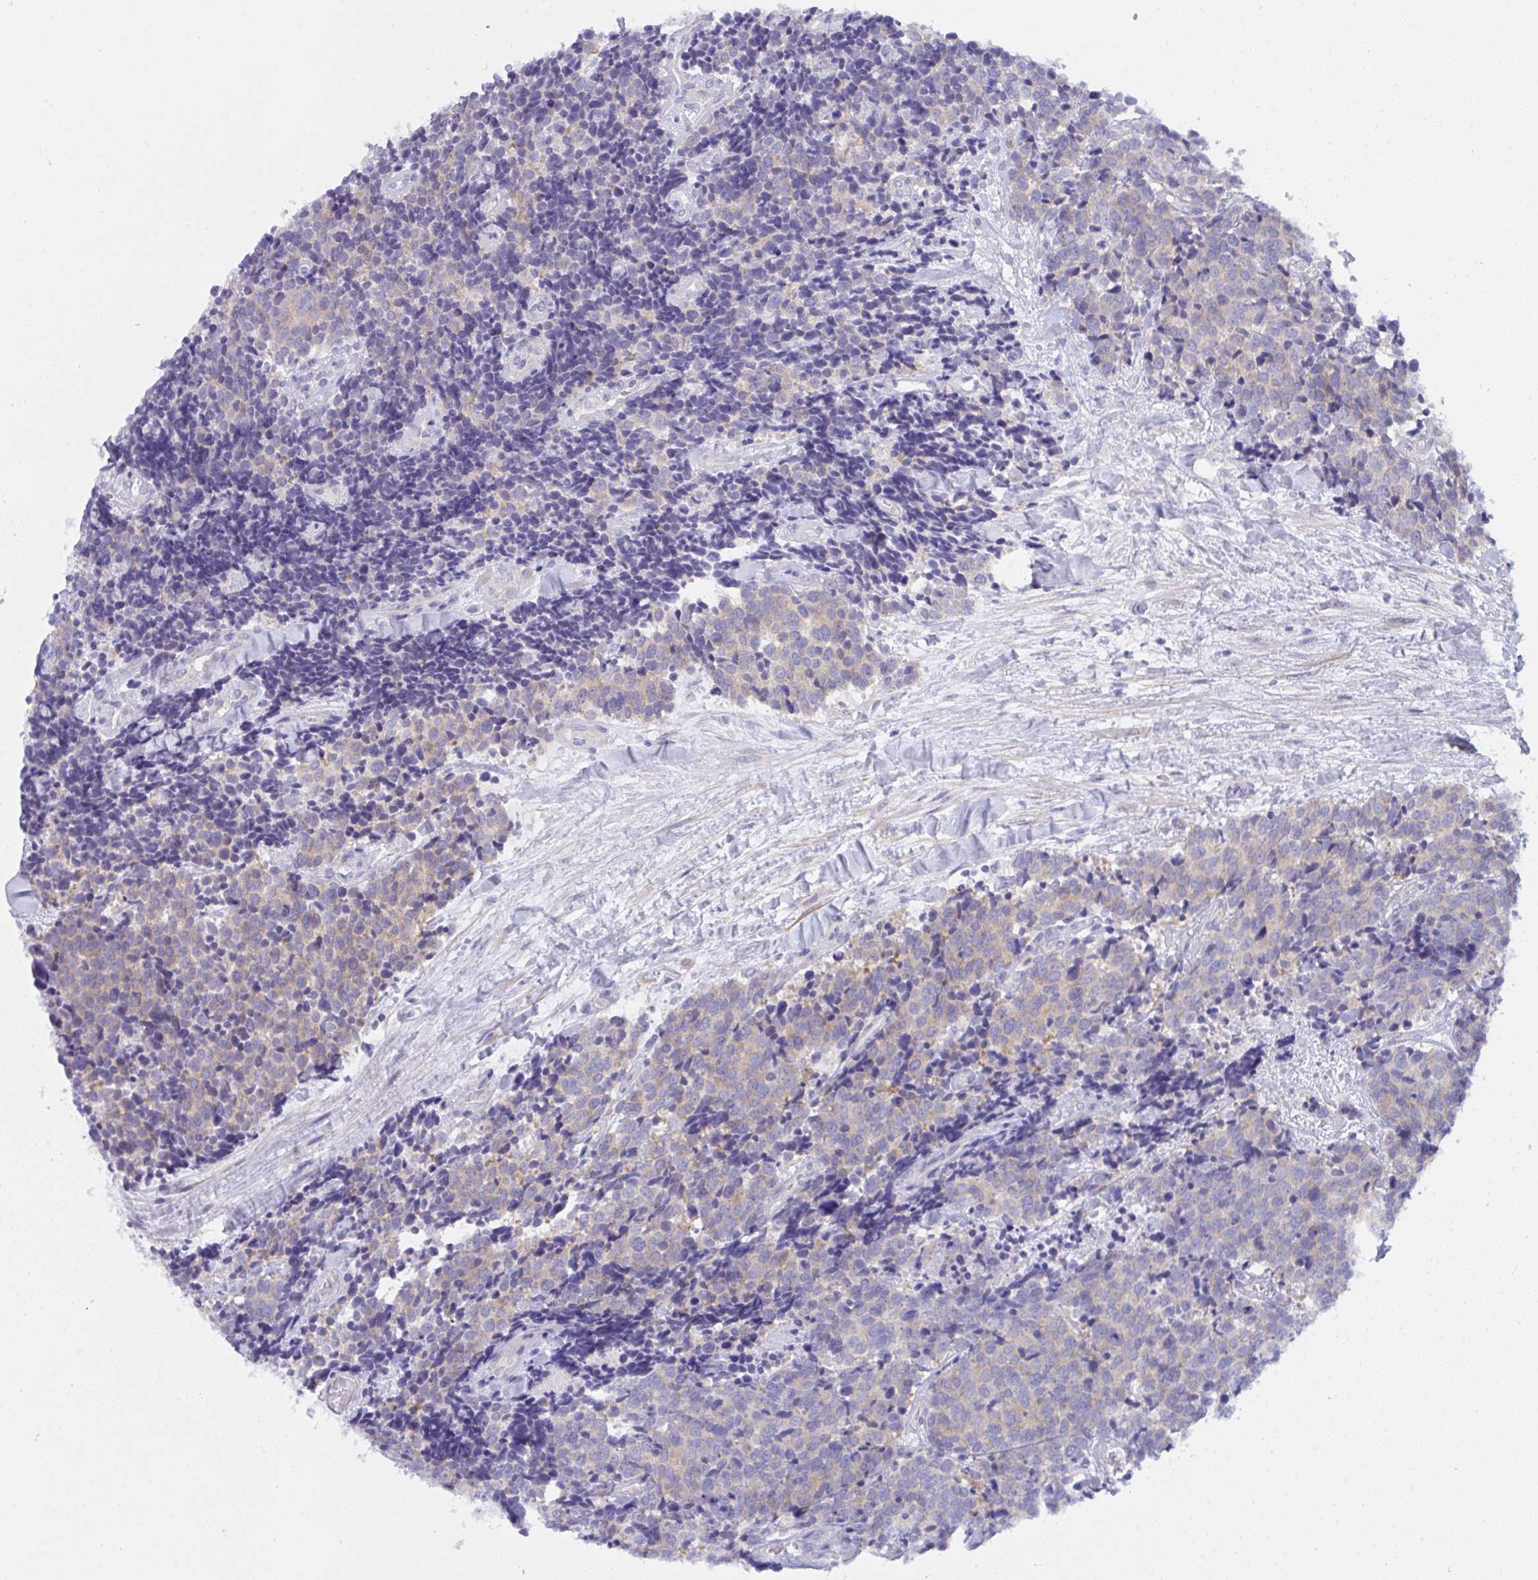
{"staining": {"intensity": "weak", "quantity": "25%-75%", "location": "cytoplasmic/membranous"}, "tissue": "carcinoid", "cell_type": "Tumor cells", "image_type": "cancer", "snomed": [{"axis": "morphology", "description": "Carcinoid, malignant, NOS"}, {"axis": "topography", "description": "Skin"}], "caption": "A histopathology image of malignant carcinoid stained for a protein demonstrates weak cytoplasmic/membranous brown staining in tumor cells.", "gene": "CEP170B", "patient": {"sex": "female", "age": 79}}